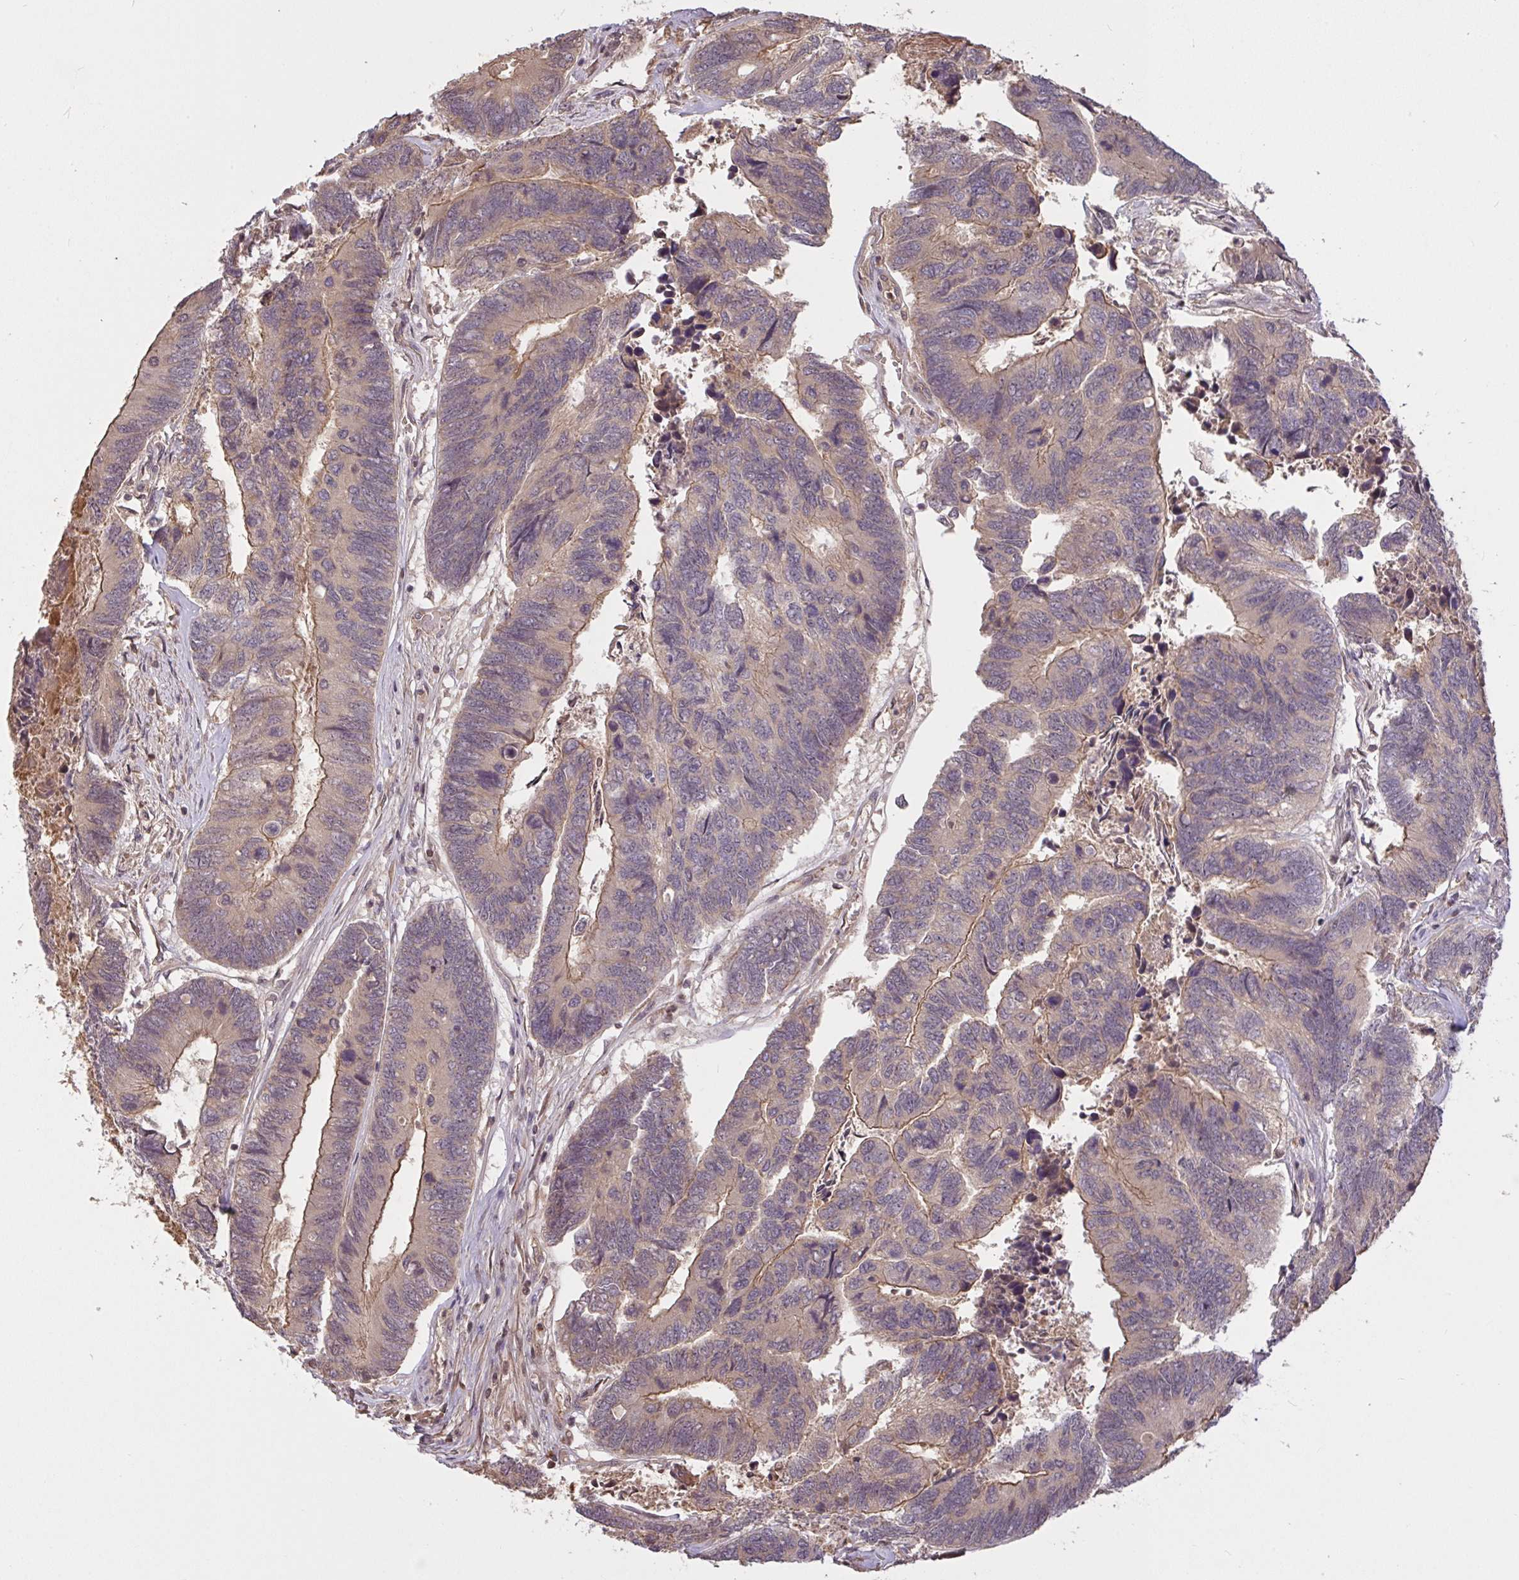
{"staining": {"intensity": "weak", "quantity": "25%-75%", "location": "cytoplasmic/membranous"}, "tissue": "colorectal cancer", "cell_type": "Tumor cells", "image_type": "cancer", "snomed": [{"axis": "morphology", "description": "Adenocarcinoma, NOS"}, {"axis": "topography", "description": "Colon"}], "caption": "This is a histology image of immunohistochemistry (IHC) staining of colorectal cancer, which shows weak positivity in the cytoplasmic/membranous of tumor cells.", "gene": "FCER1A", "patient": {"sex": "female", "age": 67}}